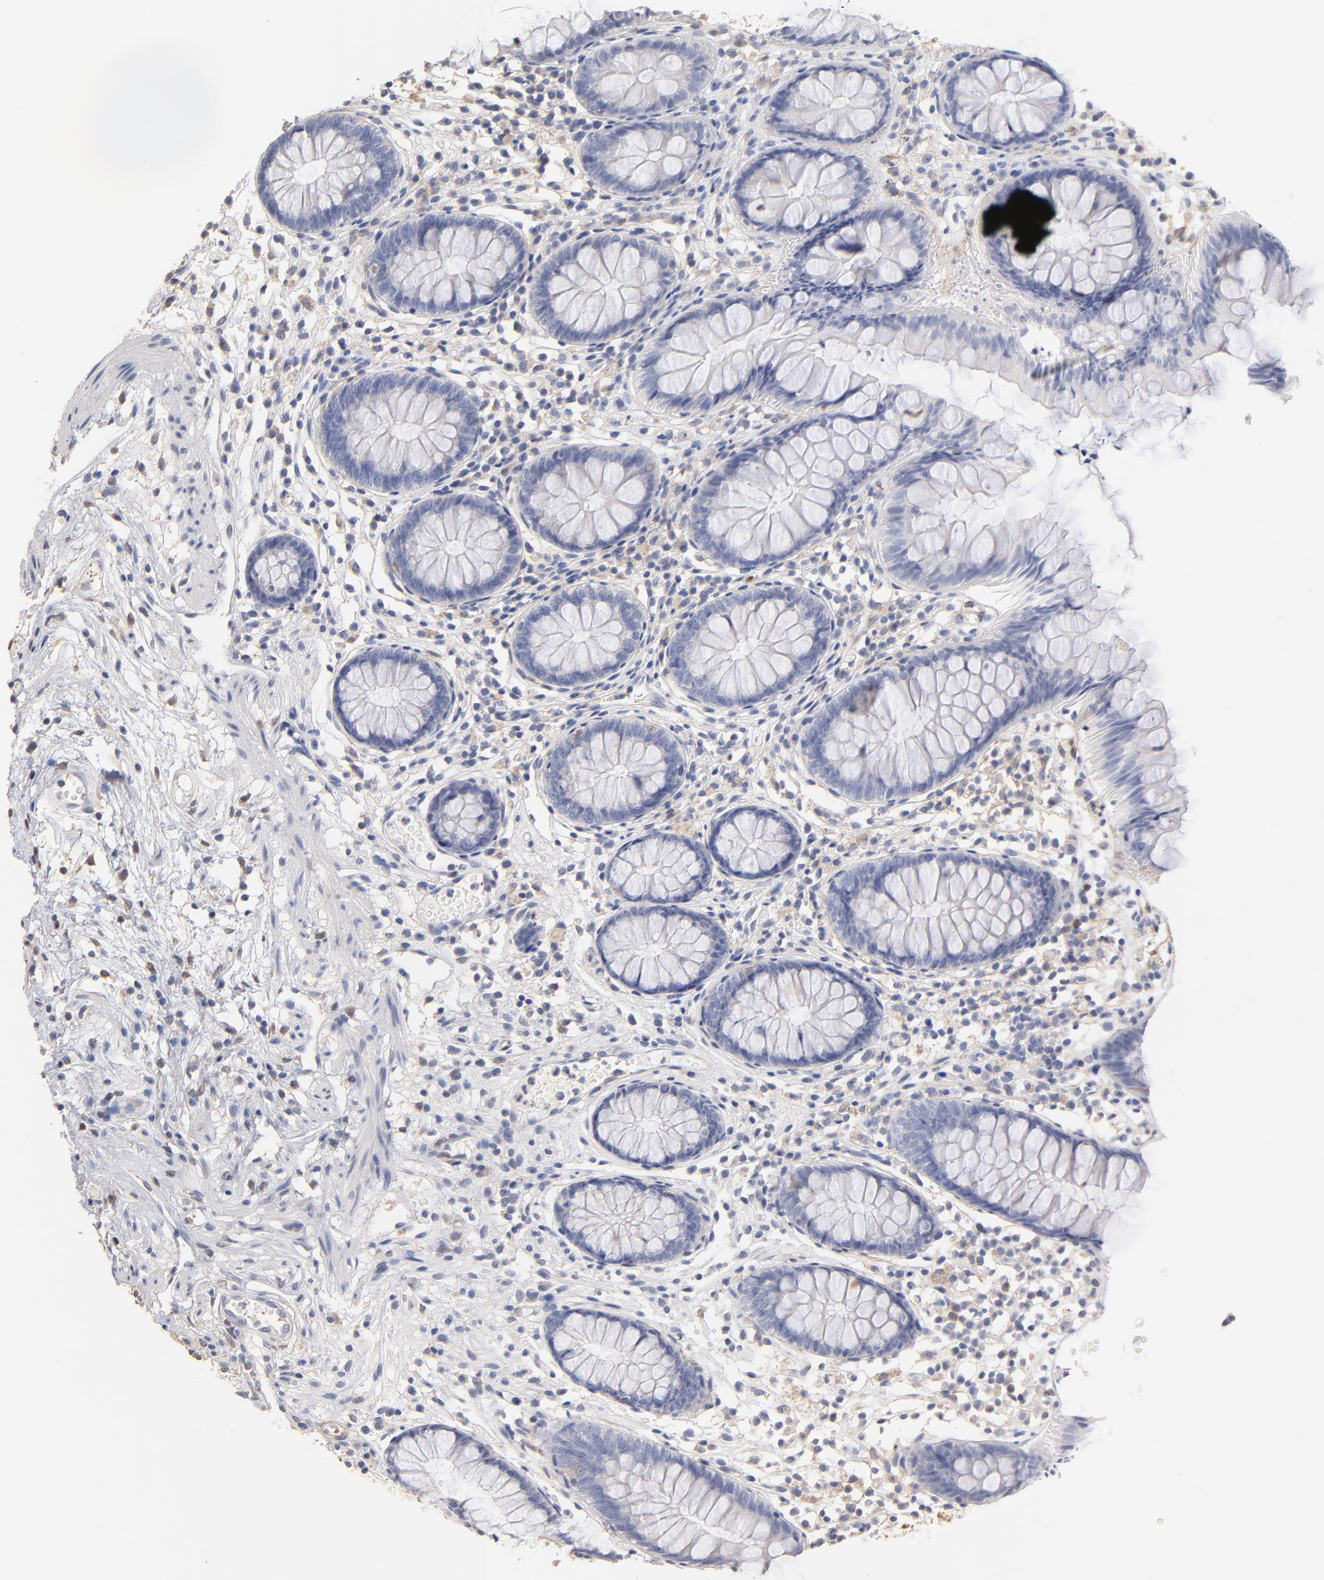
{"staining": {"intensity": "negative", "quantity": "none", "location": "none"}, "tissue": "appendix", "cell_type": "Glandular cells", "image_type": "normal", "snomed": [{"axis": "morphology", "description": "Normal tissue, NOS"}, {"axis": "topography", "description": "Appendix"}], "caption": "High power microscopy photomicrograph of an immunohistochemistry (IHC) histopathology image of unremarkable appendix, revealing no significant staining in glandular cells. Brightfield microscopy of IHC stained with DAB (3,3'-diaminobenzidine) (brown) and hematoxylin (blue), captured at high magnification.", "gene": "ITGA8", "patient": {"sex": "male", "age": 38}}